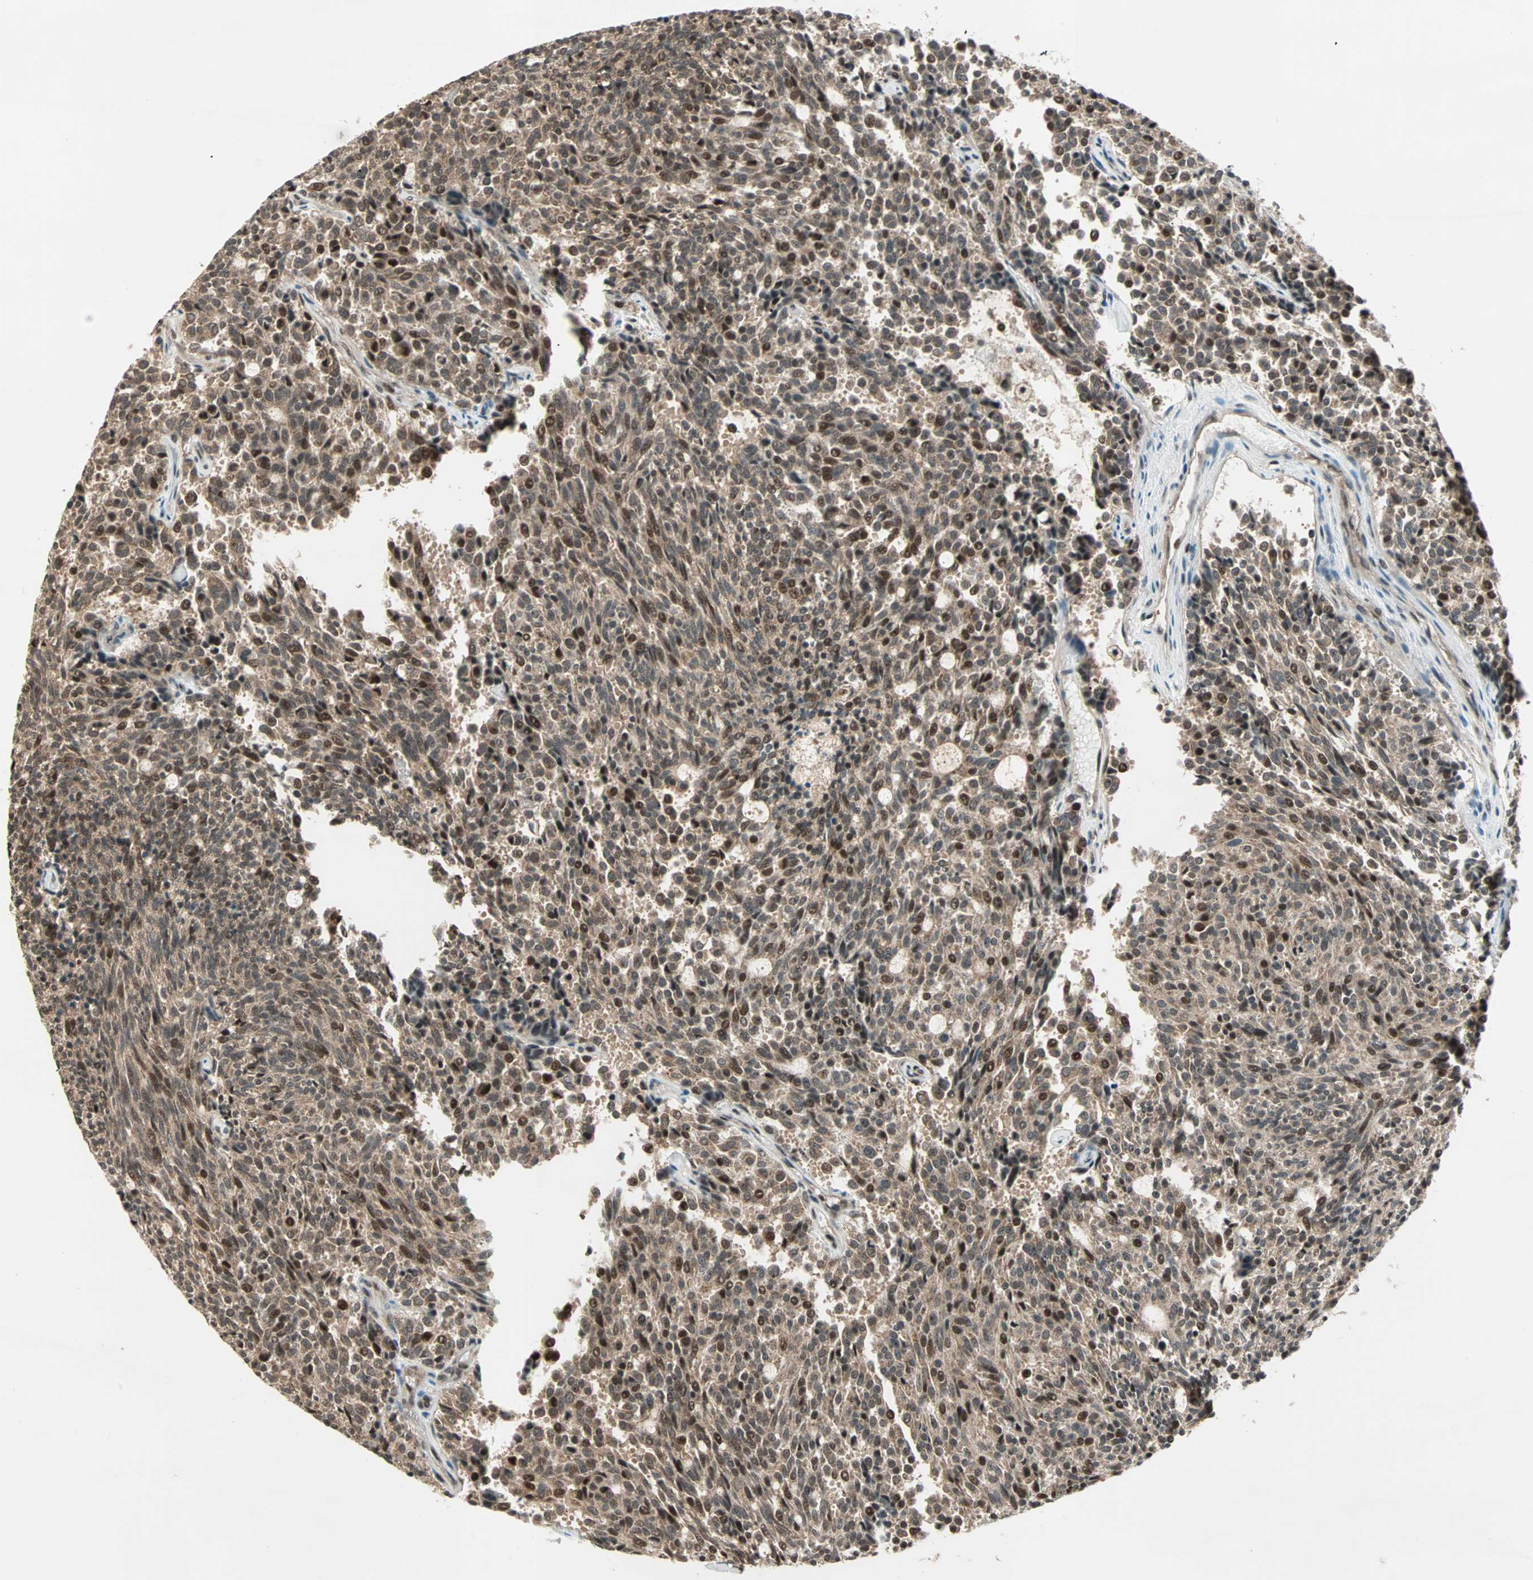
{"staining": {"intensity": "moderate", "quantity": ">75%", "location": "cytoplasmic/membranous,nuclear"}, "tissue": "carcinoid", "cell_type": "Tumor cells", "image_type": "cancer", "snomed": [{"axis": "morphology", "description": "Carcinoid, malignant, NOS"}, {"axis": "topography", "description": "Pancreas"}], "caption": "Malignant carcinoid stained with a protein marker demonstrates moderate staining in tumor cells.", "gene": "ZNF44", "patient": {"sex": "female", "age": 54}}